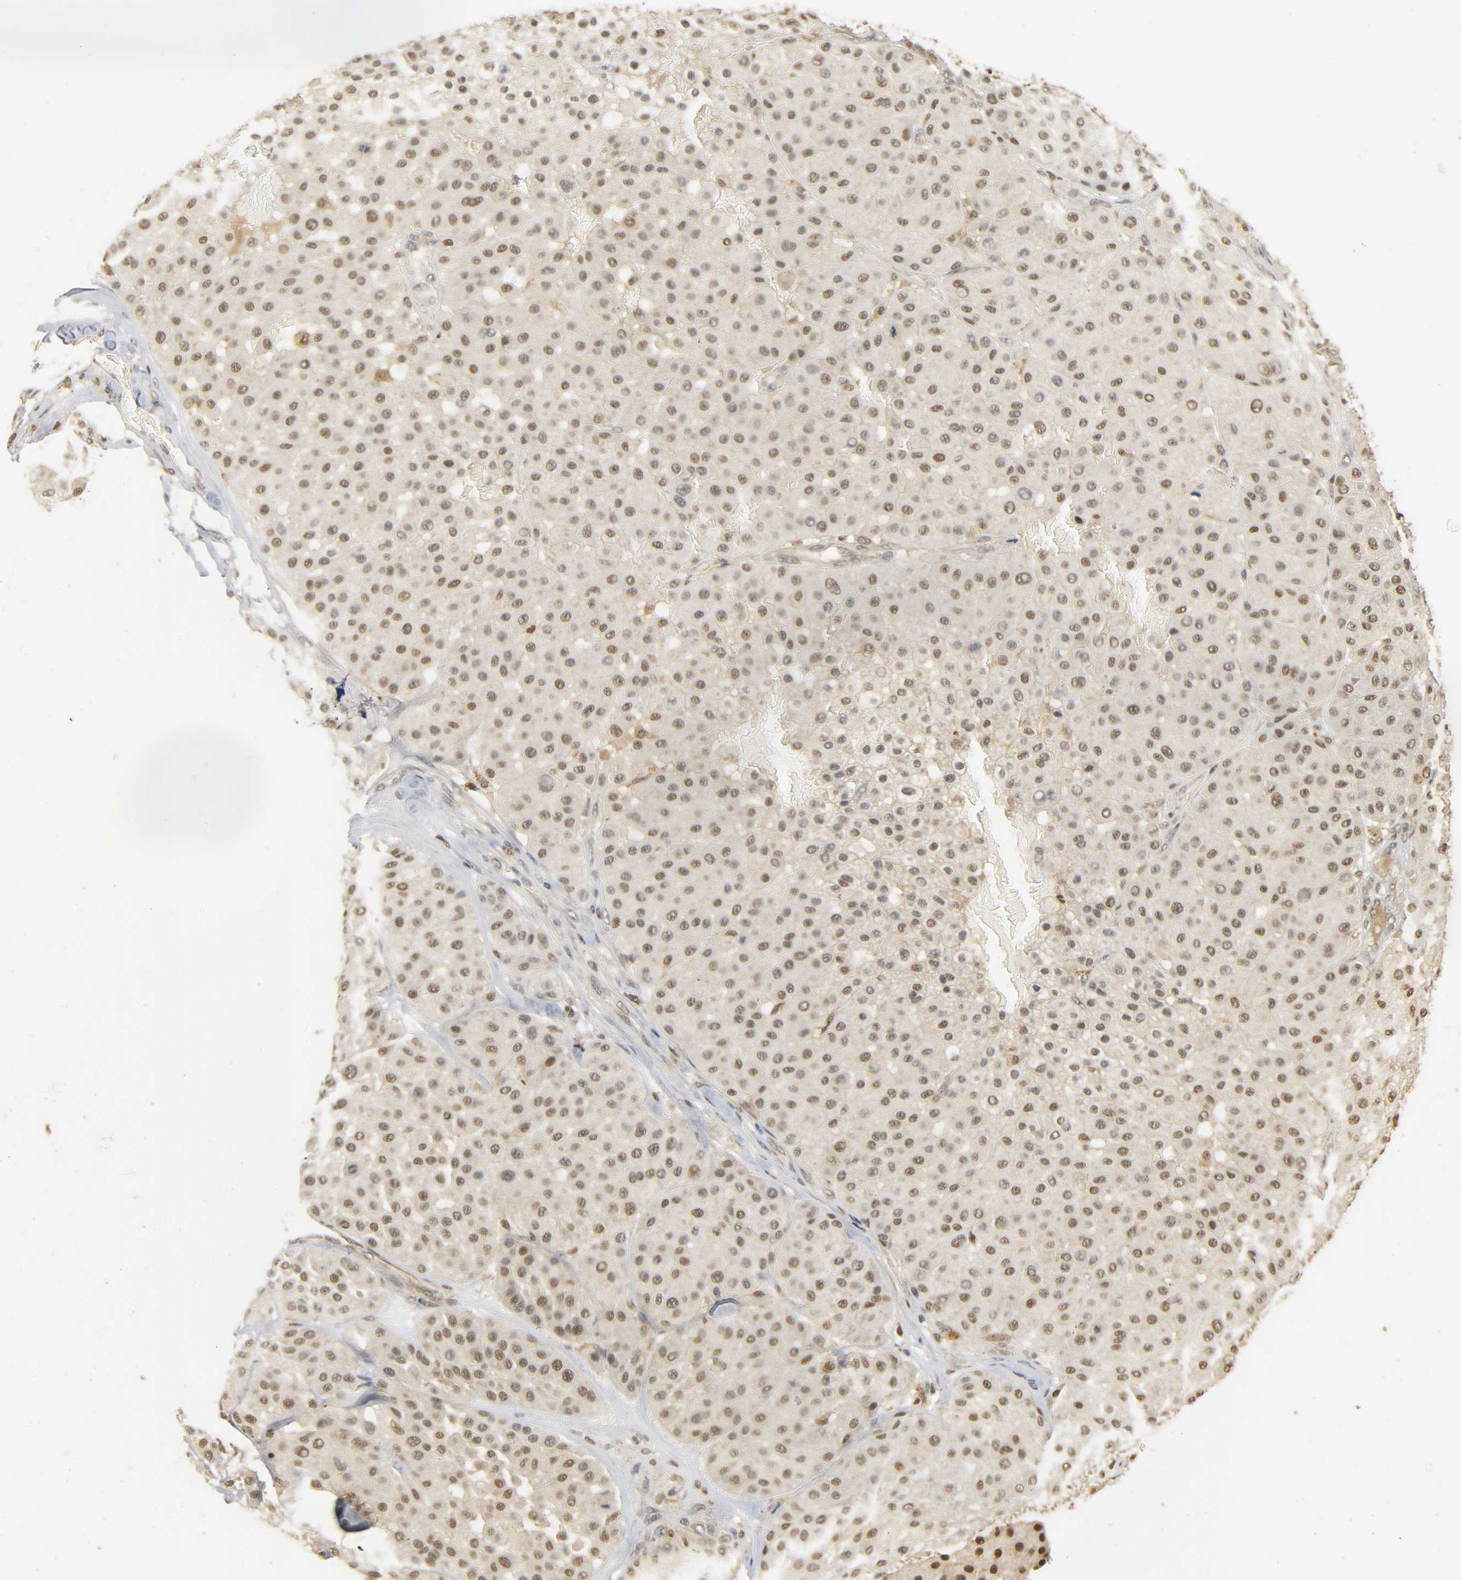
{"staining": {"intensity": "moderate", "quantity": "25%-75%", "location": "nuclear"}, "tissue": "melanoma", "cell_type": "Tumor cells", "image_type": "cancer", "snomed": [{"axis": "morphology", "description": "Normal tissue, NOS"}, {"axis": "morphology", "description": "Malignant melanoma, Metastatic site"}, {"axis": "topography", "description": "Skin"}], "caption": "Brown immunohistochemical staining in human malignant melanoma (metastatic site) reveals moderate nuclear staining in approximately 25%-75% of tumor cells.", "gene": "ZFPM2", "patient": {"sex": "male", "age": 41}}